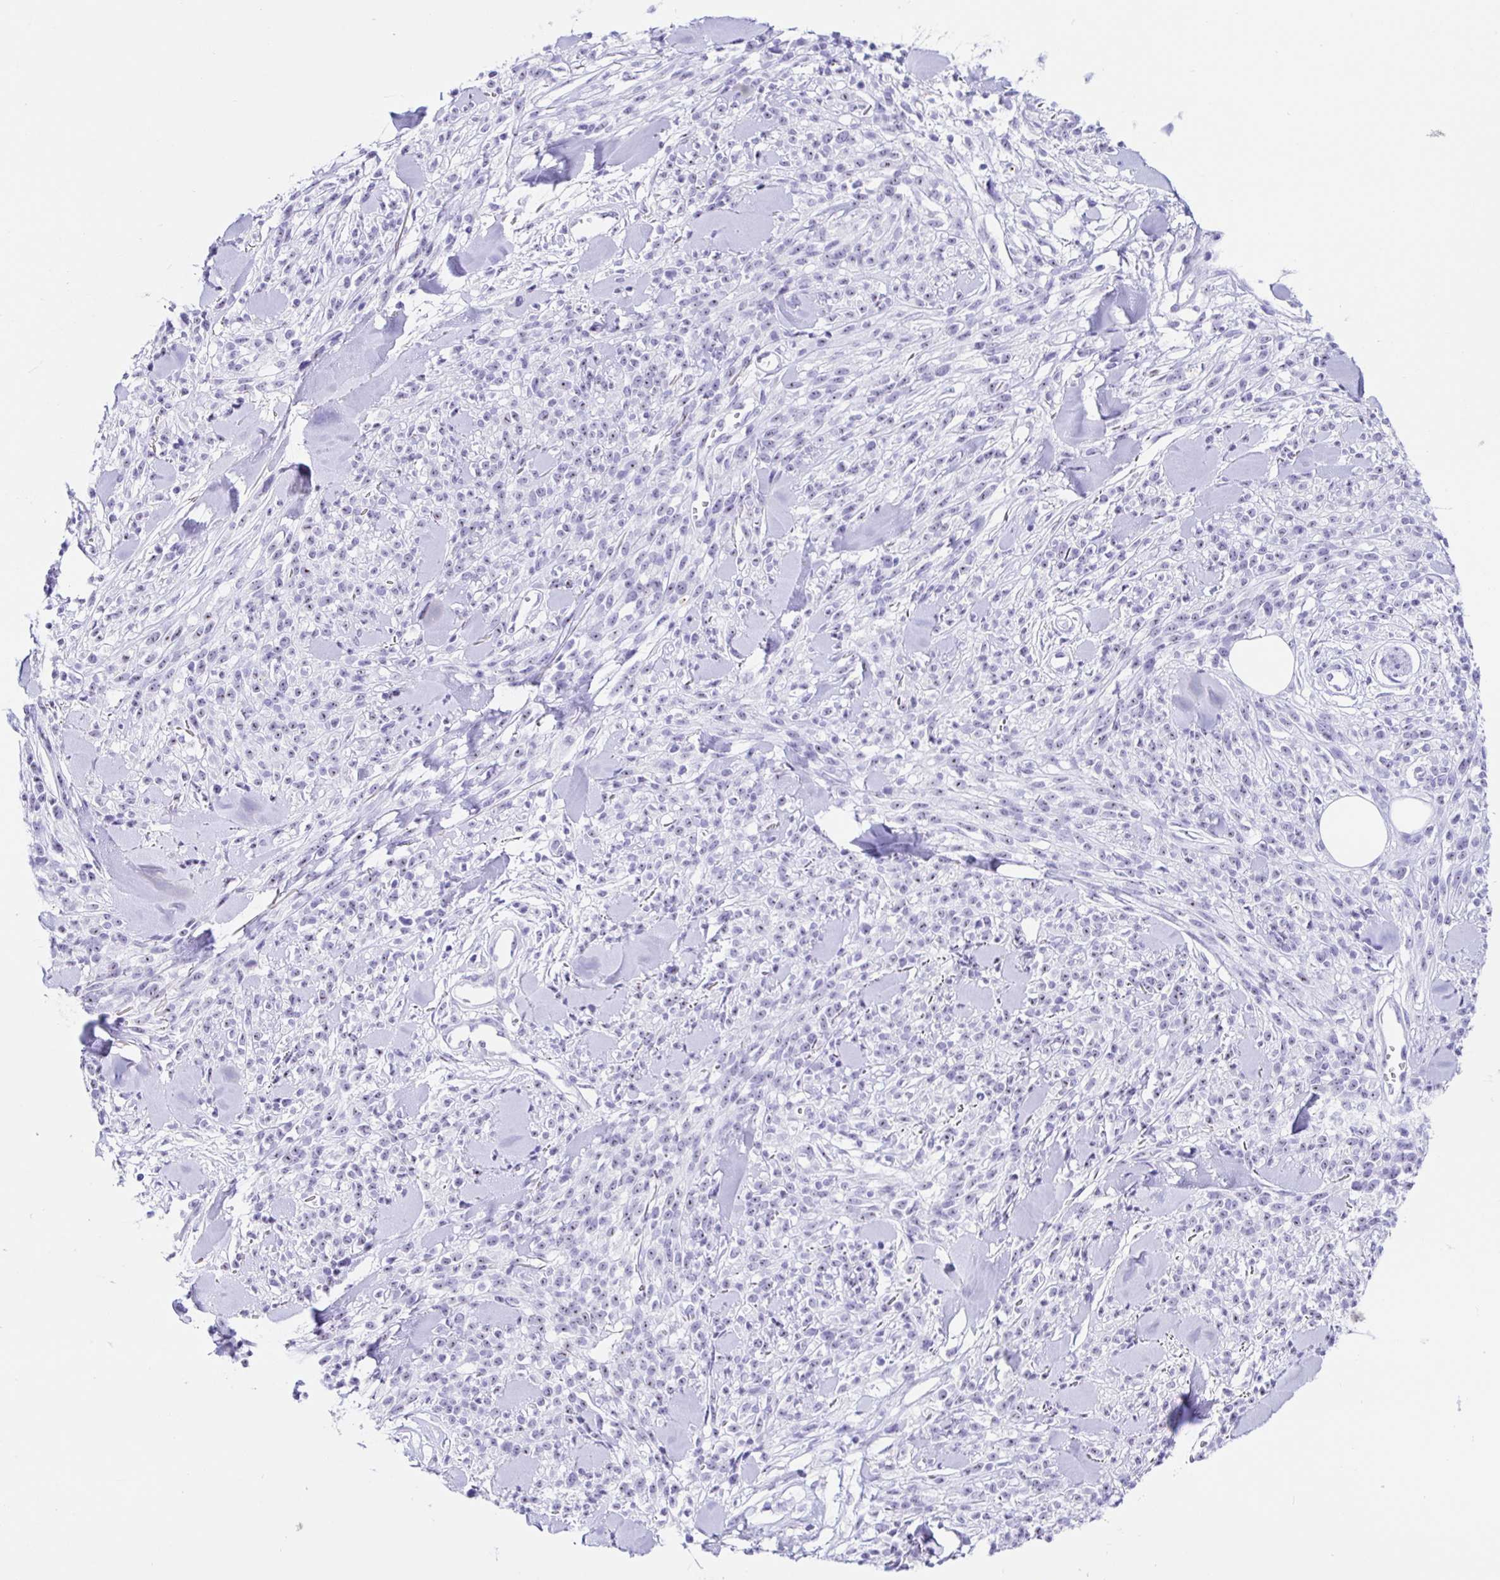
{"staining": {"intensity": "moderate", "quantity": "<25%", "location": "nuclear"}, "tissue": "melanoma", "cell_type": "Tumor cells", "image_type": "cancer", "snomed": [{"axis": "morphology", "description": "Malignant melanoma, NOS"}, {"axis": "topography", "description": "Skin"}, {"axis": "topography", "description": "Skin of trunk"}], "caption": "Protein staining of melanoma tissue exhibits moderate nuclear staining in approximately <25% of tumor cells. The staining was performed using DAB (3,3'-diaminobenzidine) to visualize the protein expression in brown, while the nuclei were stained in blue with hematoxylin (Magnification: 20x).", "gene": "PRAMEF19", "patient": {"sex": "male", "age": 74}}